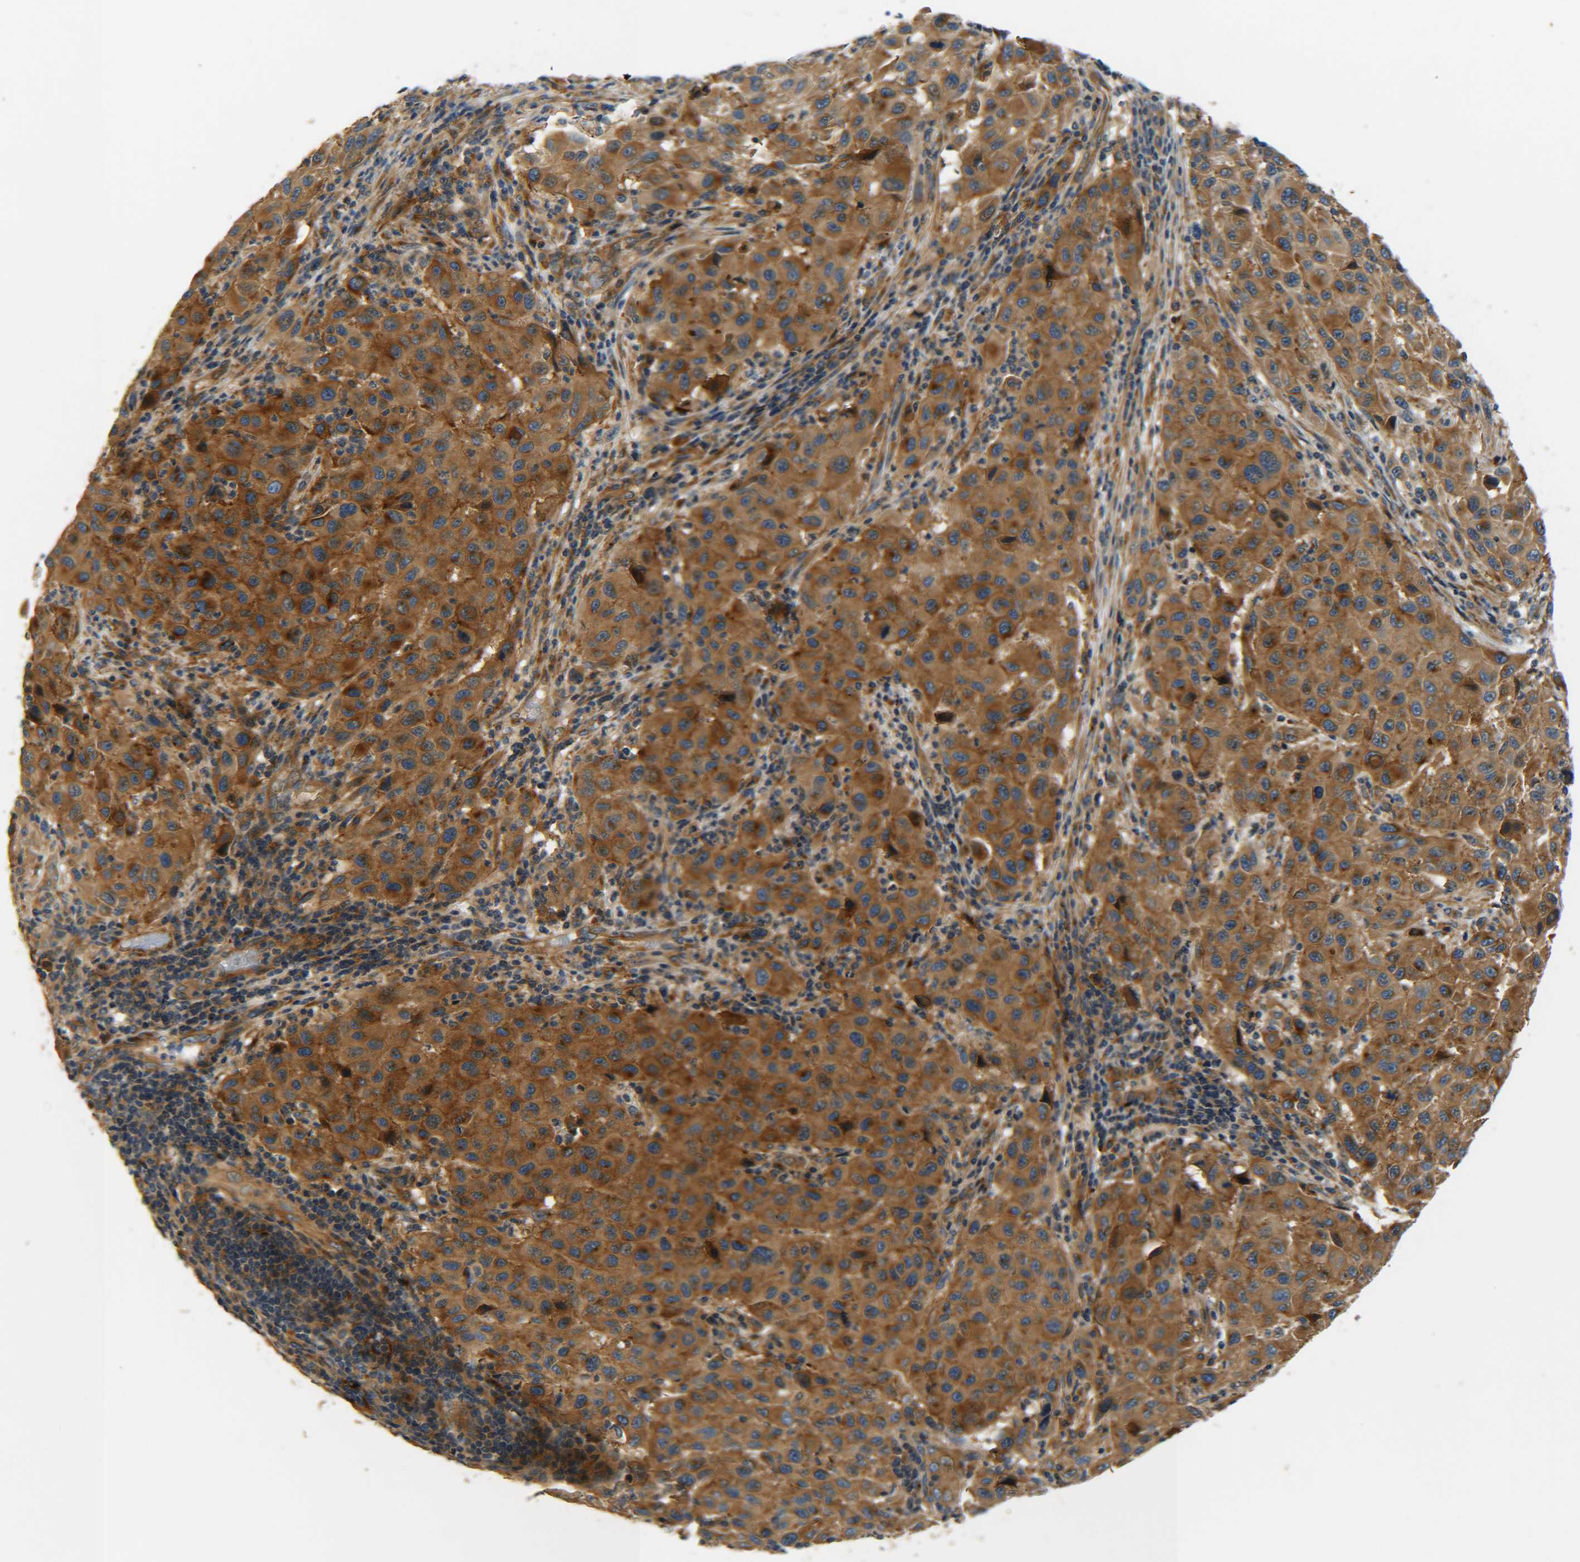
{"staining": {"intensity": "strong", "quantity": ">75%", "location": "cytoplasmic/membranous"}, "tissue": "melanoma", "cell_type": "Tumor cells", "image_type": "cancer", "snomed": [{"axis": "morphology", "description": "Malignant melanoma, Metastatic site"}, {"axis": "topography", "description": "Lymph node"}], "caption": "Human melanoma stained with a brown dye exhibits strong cytoplasmic/membranous positive positivity in approximately >75% of tumor cells.", "gene": "LRCH3", "patient": {"sex": "male", "age": 61}}